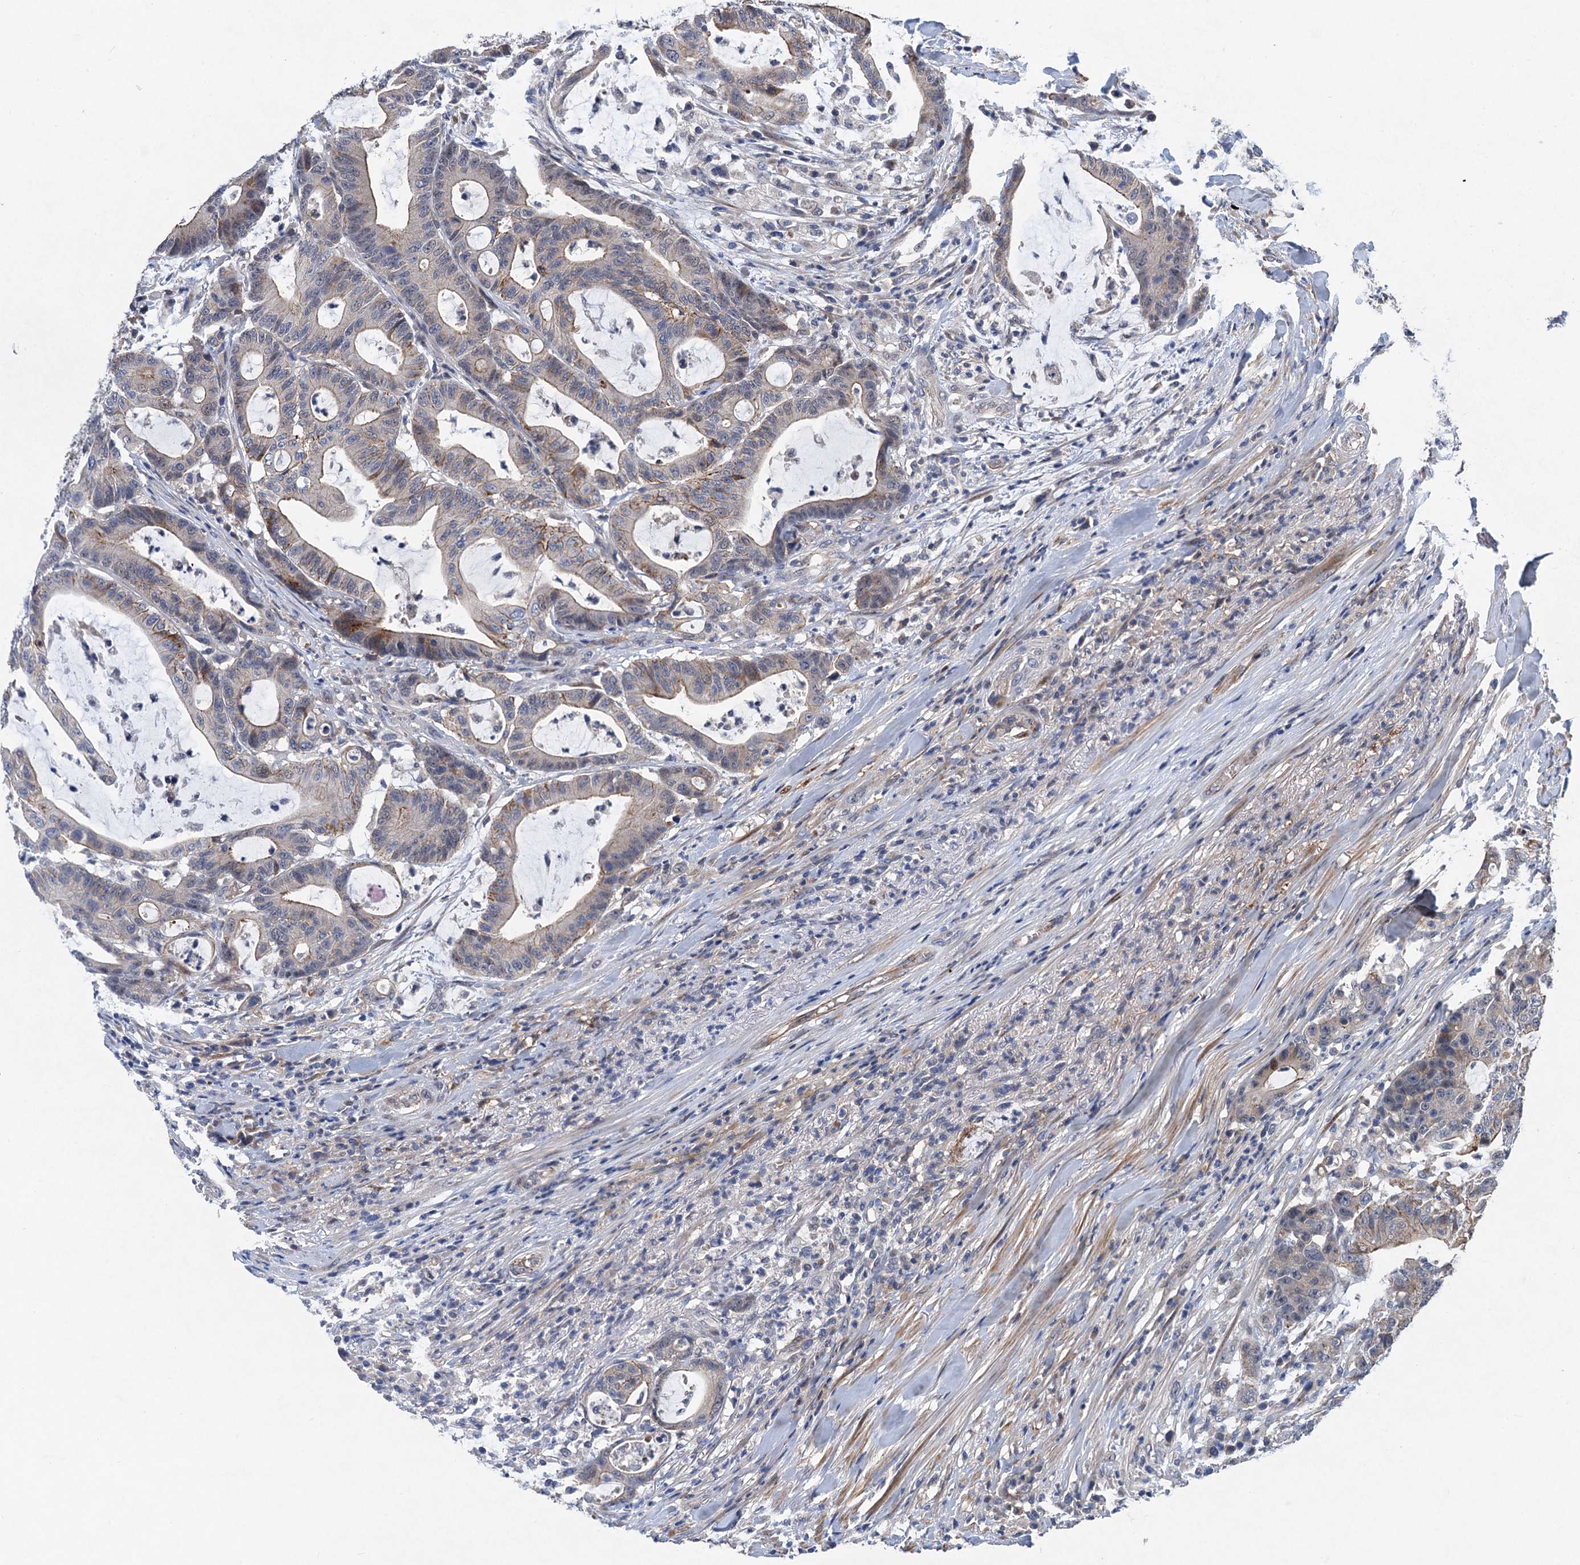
{"staining": {"intensity": "moderate", "quantity": "<25%", "location": "cytoplasmic/membranous"}, "tissue": "colorectal cancer", "cell_type": "Tumor cells", "image_type": "cancer", "snomed": [{"axis": "morphology", "description": "Adenocarcinoma, NOS"}, {"axis": "topography", "description": "Colon"}], "caption": "Protein staining demonstrates moderate cytoplasmic/membranous positivity in approximately <25% of tumor cells in colorectal adenocarcinoma.", "gene": "TRAF7", "patient": {"sex": "female", "age": 84}}